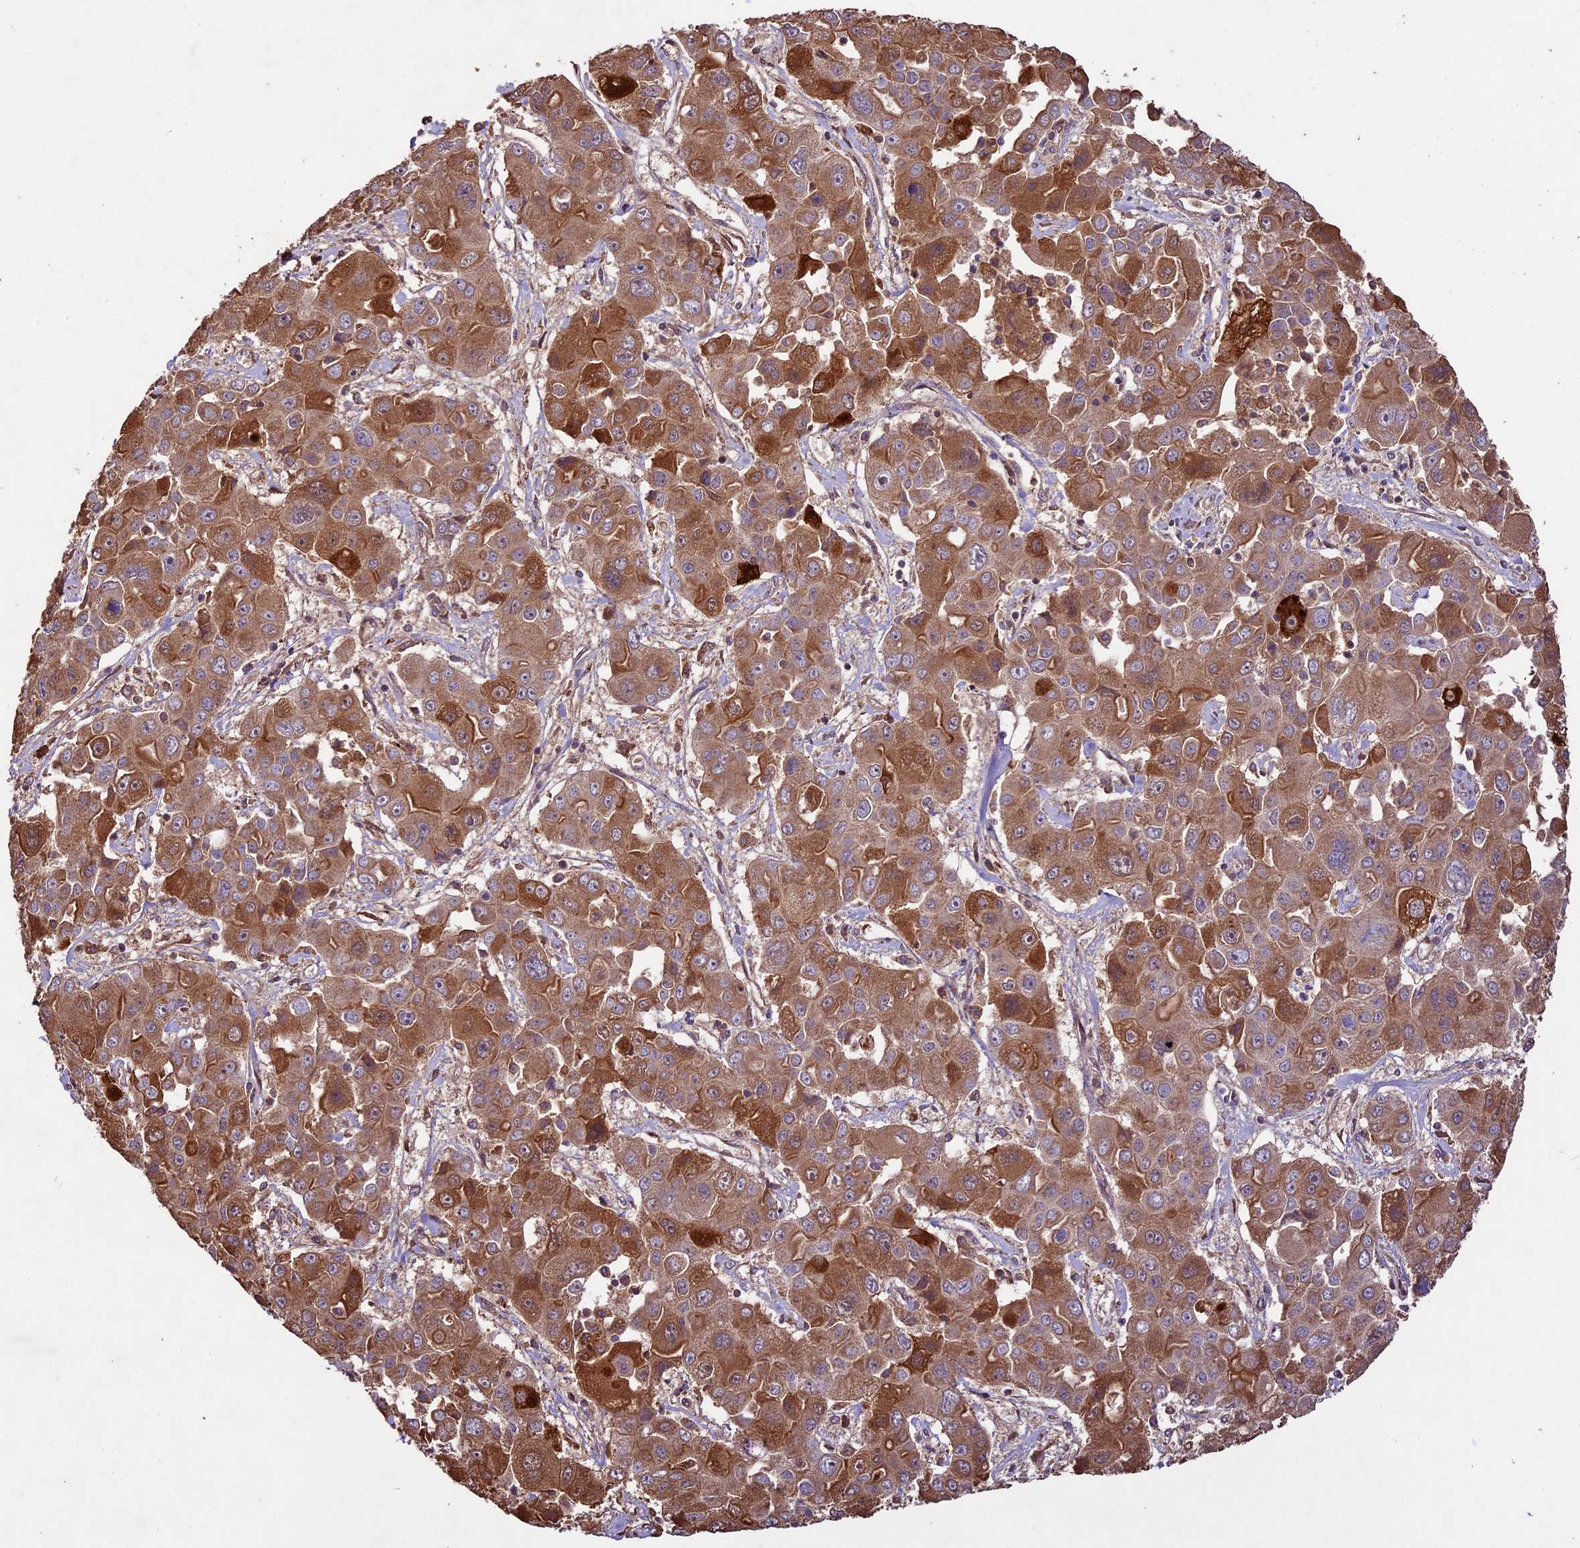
{"staining": {"intensity": "moderate", "quantity": ">75%", "location": "cytoplasmic/membranous"}, "tissue": "liver cancer", "cell_type": "Tumor cells", "image_type": "cancer", "snomed": [{"axis": "morphology", "description": "Cholangiocarcinoma"}, {"axis": "topography", "description": "Liver"}], "caption": "This photomicrograph displays immunohistochemistry (IHC) staining of liver cancer (cholangiocarcinoma), with medium moderate cytoplasmic/membranous expression in approximately >75% of tumor cells.", "gene": "CRLF1", "patient": {"sex": "male", "age": 67}}